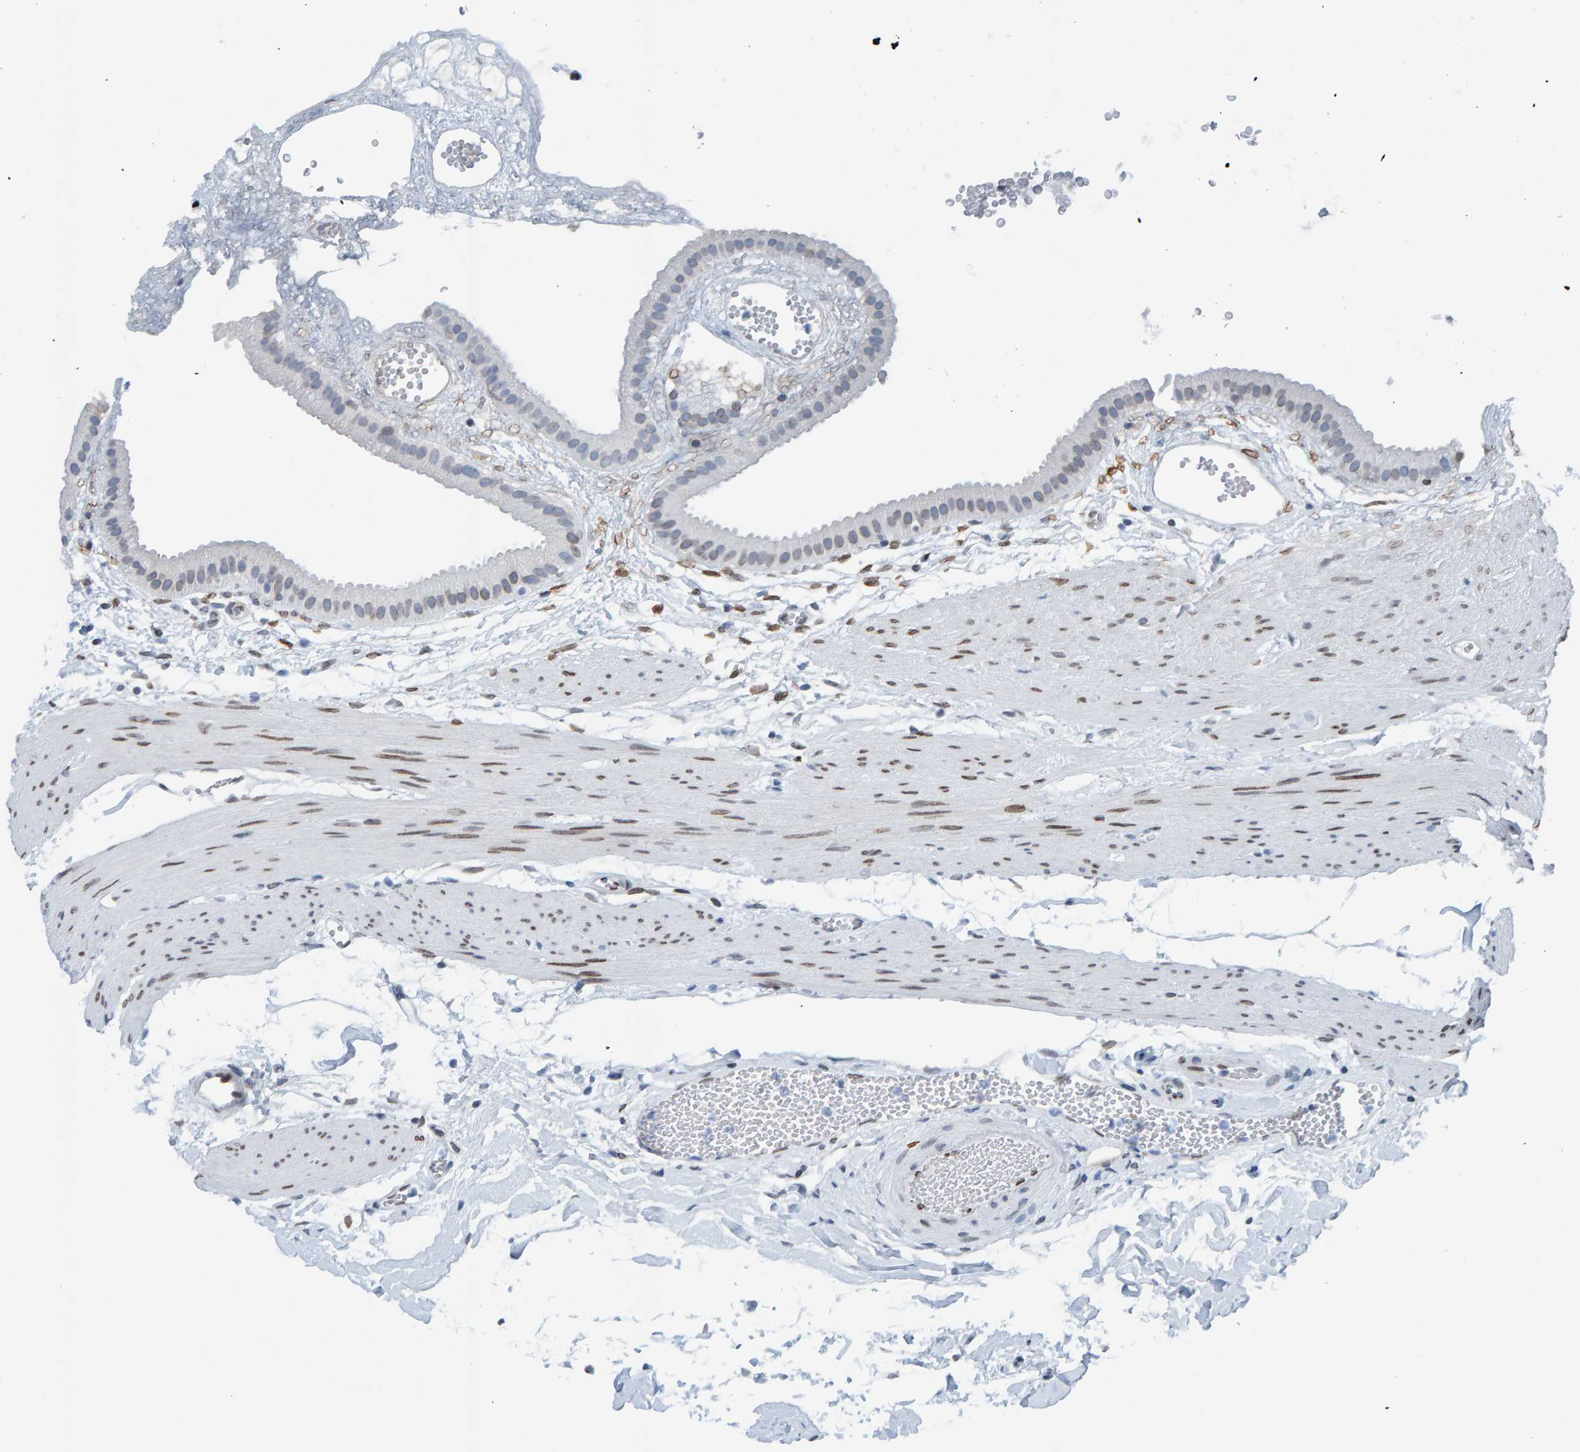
{"staining": {"intensity": "weak", "quantity": "<25%", "location": "cytoplasmic/membranous,nuclear"}, "tissue": "gallbladder", "cell_type": "Glandular cells", "image_type": "normal", "snomed": [{"axis": "morphology", "description": "Normal tissue, NOS"}, {"axis": "topography", "description": "Gallbladder"}], "caption": "Immunohistochemistry (IHC) histopathology image of unremarkable human gallbladder stained for a protein (brown), which shows no expression in glandular cells. The staining is performed using DAB (3,3'-diaminobenzidine) brown chromogen with nuclei counter-stained in using hematoxylin.", "gene": "LMNB2", "patient": {"sex": "female", "age": 64}}